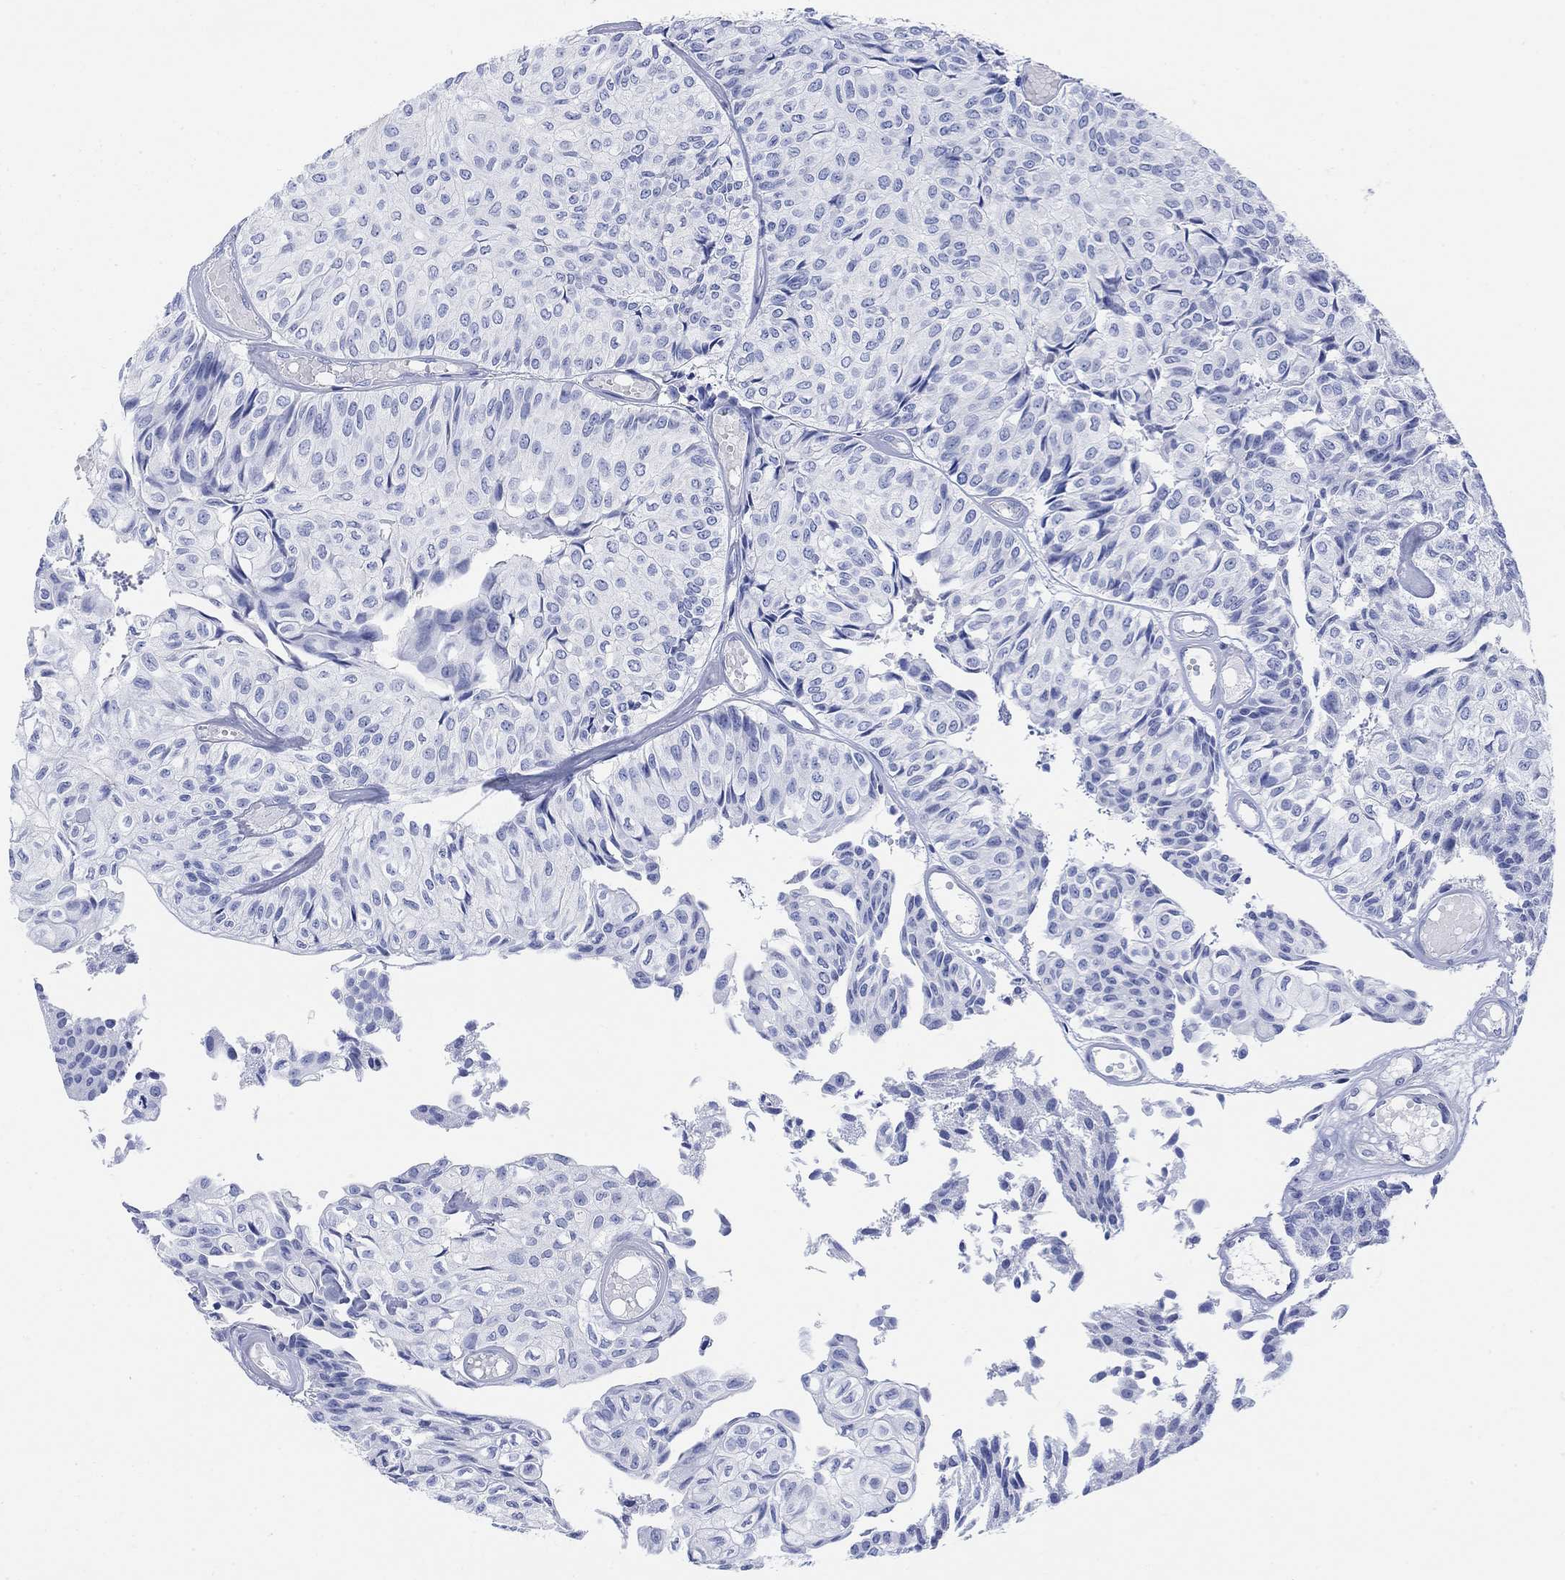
{"staining": {"intensity": "negative", "quantity": "none", "location": "none"}, "tissue": "urothelial cancer", "cell_type": "Tumor cells", "image_type": "cancer", "snomed": [{"axis": "morphology", "description": "Urothelial carcinoma, Low grade"}, {"axis": "topography", "description": "Urinary bladder"}], "caption": "Tumor cells are negative for brown protein staining in urothelial carcinoma (low-grade).", "gene": "GNG13", "patient": {"sex": "male", "age": 89}}